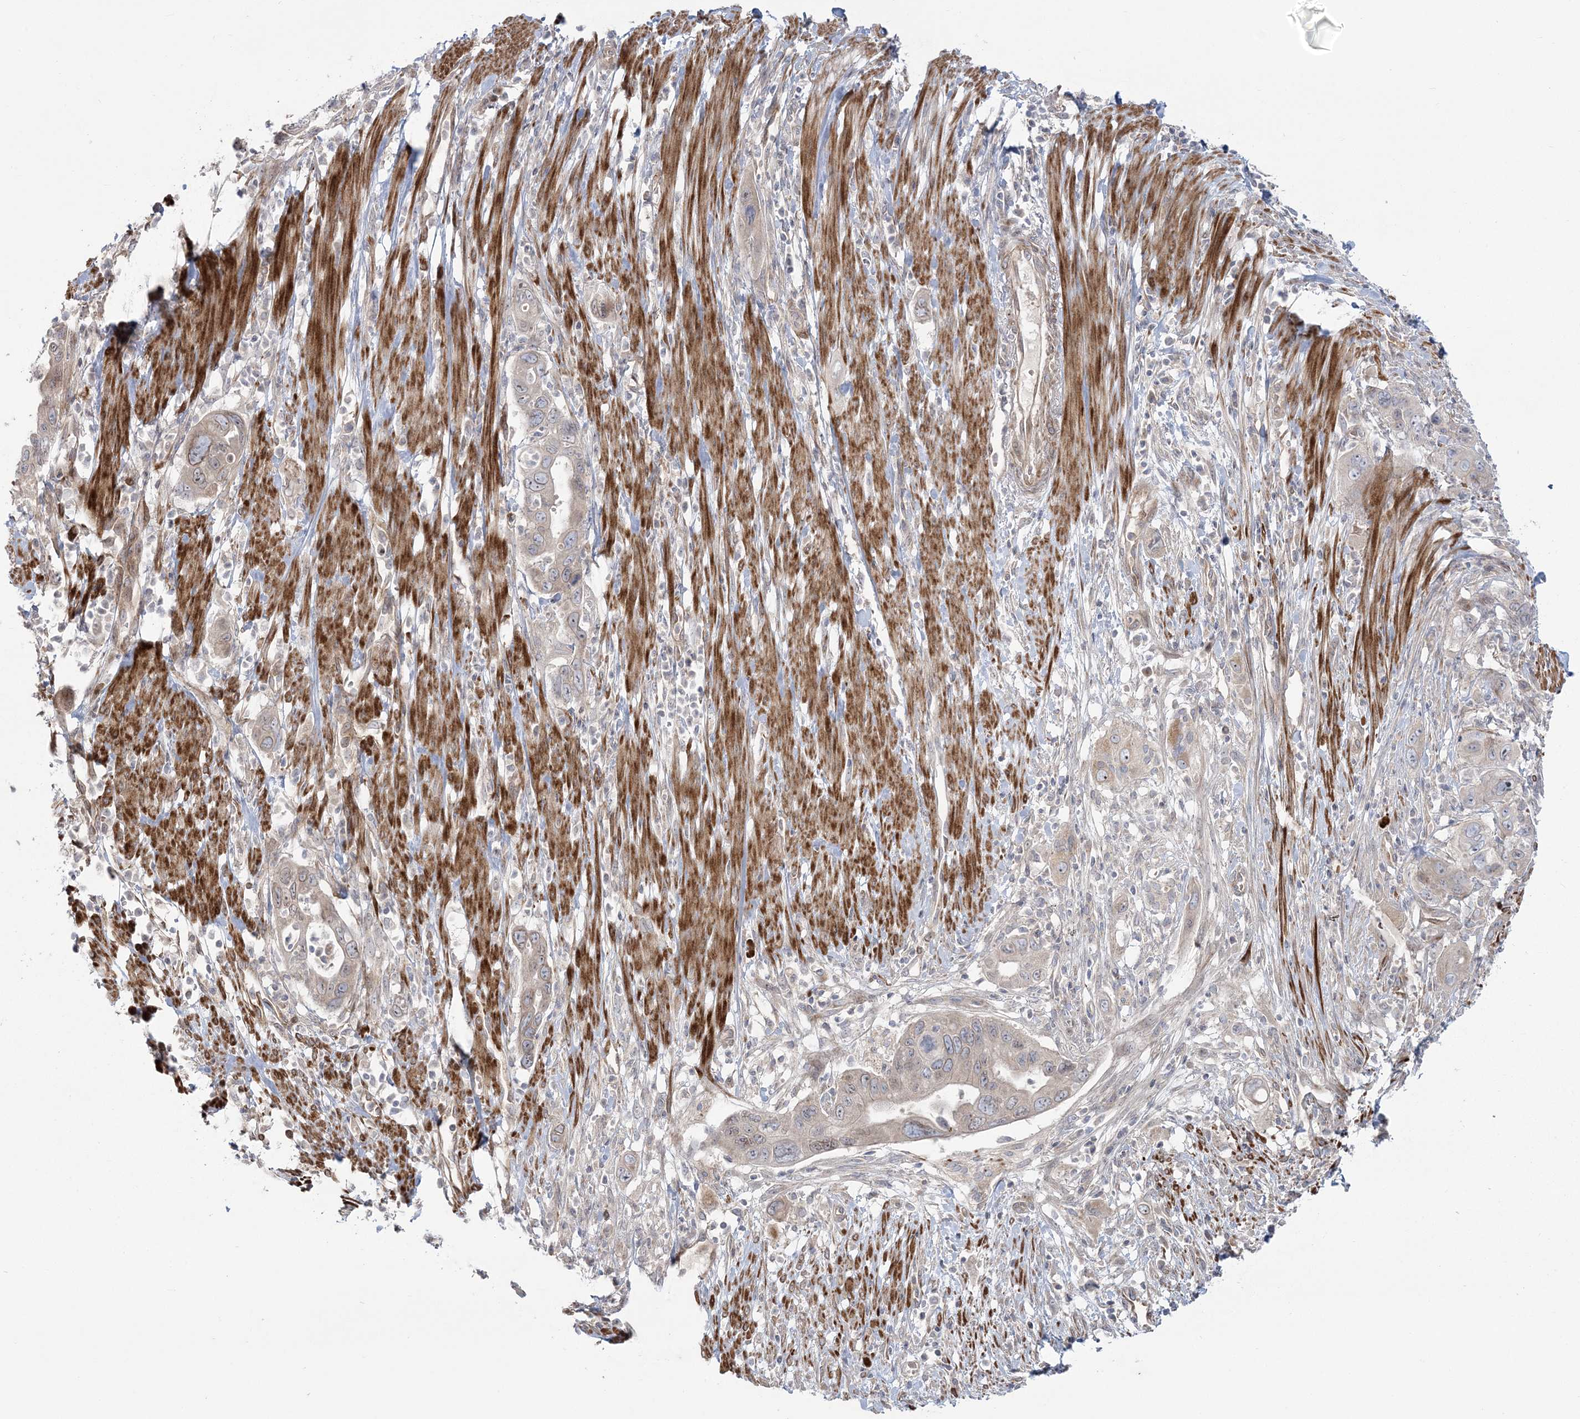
{"staining": {"intensity": "weak", "quantity": "25%-75%", "location": "cytoplasmic/membranous"}, "tissue": "pancreatic cancer", "cell_type": "Tumor cells", "image_type": "cancer", "snomed": [{"axis": "morphology", "description": "Adenocarcinoma, NOS"}, {"axis": "topography", "description": "Pancreas"}], "caption": "Tumor cells display low levels of weak cytoplasmic/membranous expression in approximately 25%-75% of cells in human pancreatic adenocarcinoma.", "gene": "NUDT9", "patient": {"sex": "female", "age": 71}}